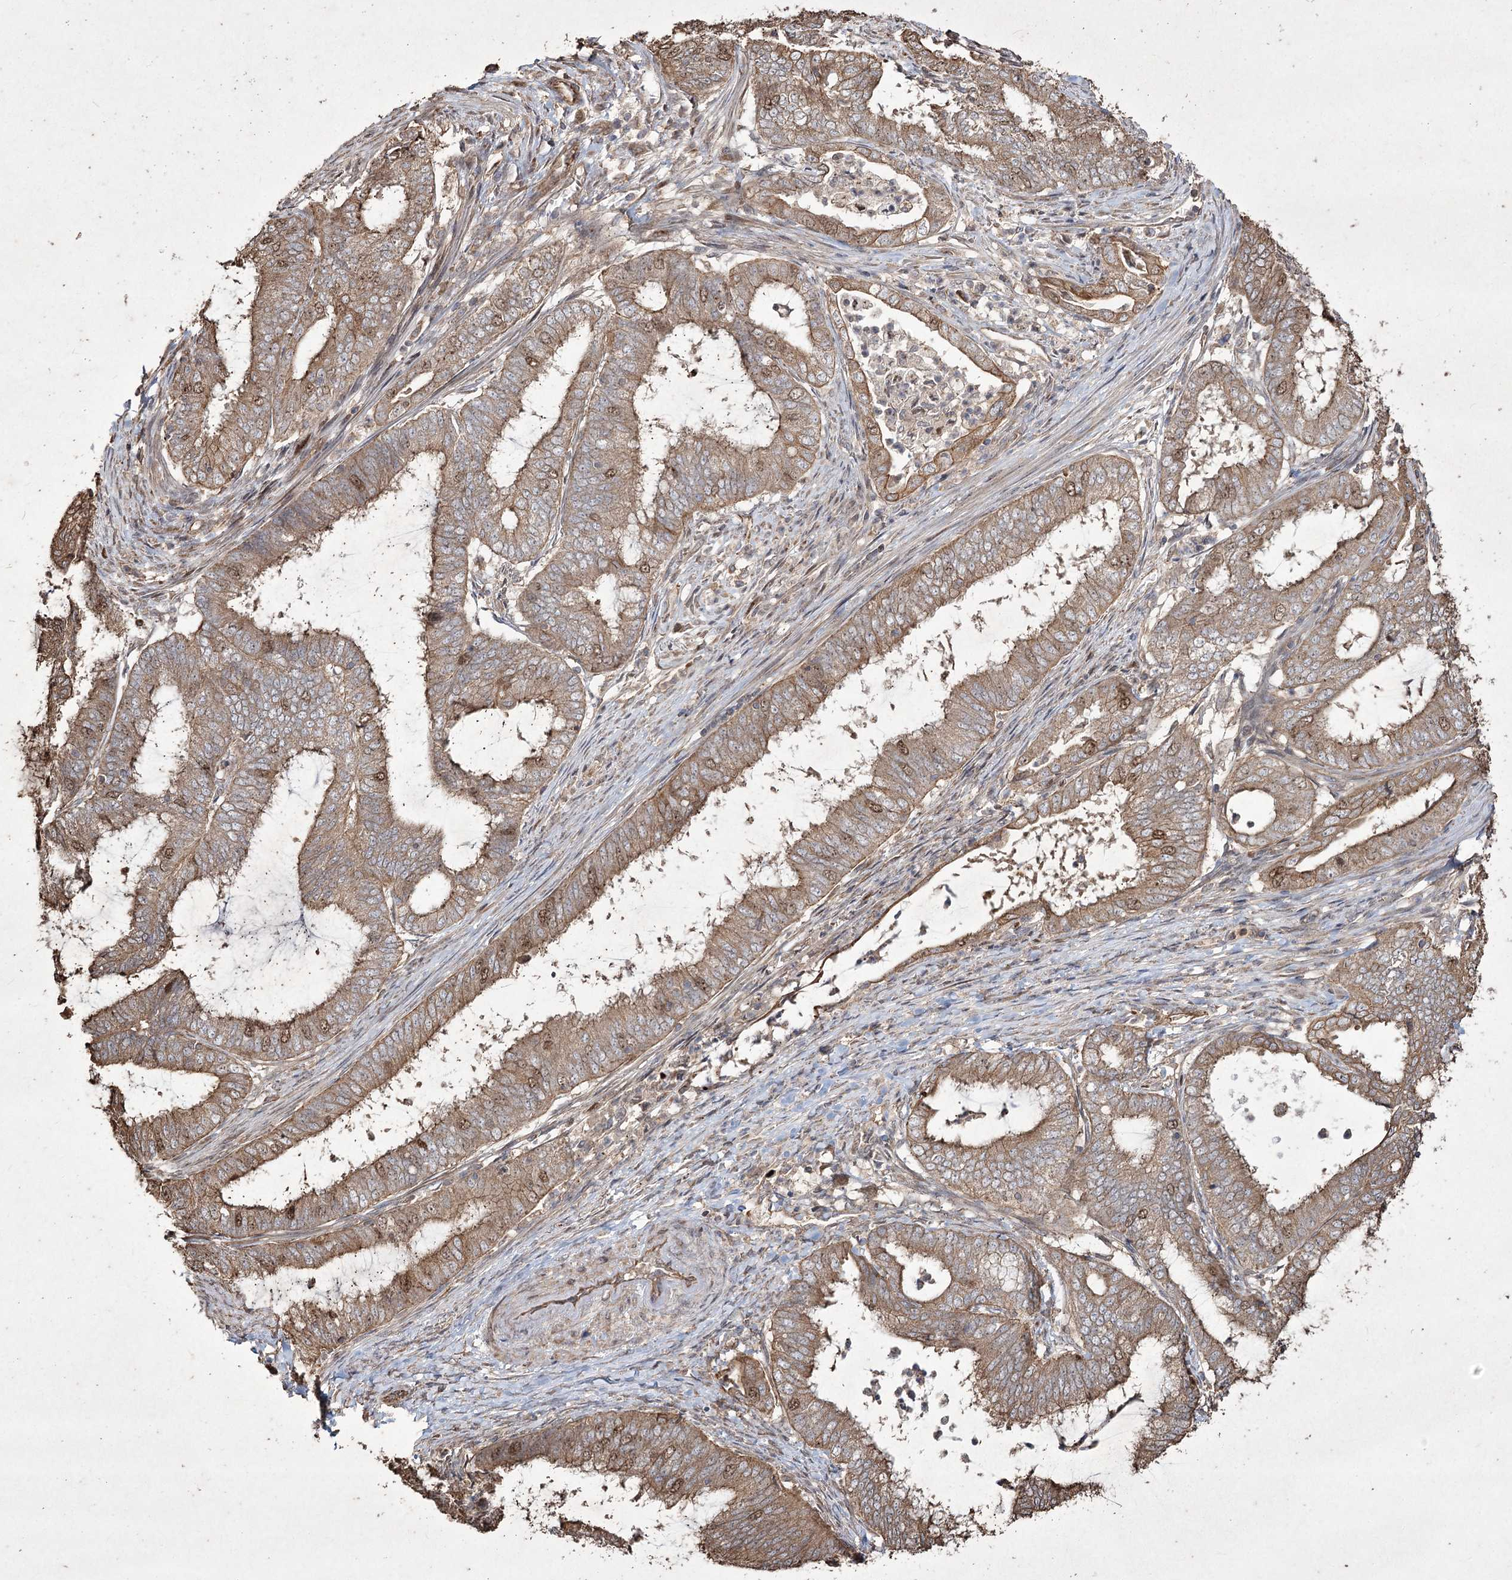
{"staining": {"intensity": "moderate", "quantity": ">75%", "location": "cytoplasmic/membranous,nuclear"}, "tissue": "endometrial cancer", "cell_type": "Tumor cells", "image_type": "cancer", "snomed": [{"axis": "morphology", "description": "Adenocarcinoma, NOS"}, {"axis": "topography", "description": "Endometrium"}], "caption": "Immunohistochemical staining of human adenocarcinoma (endometrial) displays medium levels of moderate cytoplasmic/membranous and nuclear positivity in about >75% of tumor cells.", "gene": "PRC1", "patient": {"sex": "female", "age": 51}}